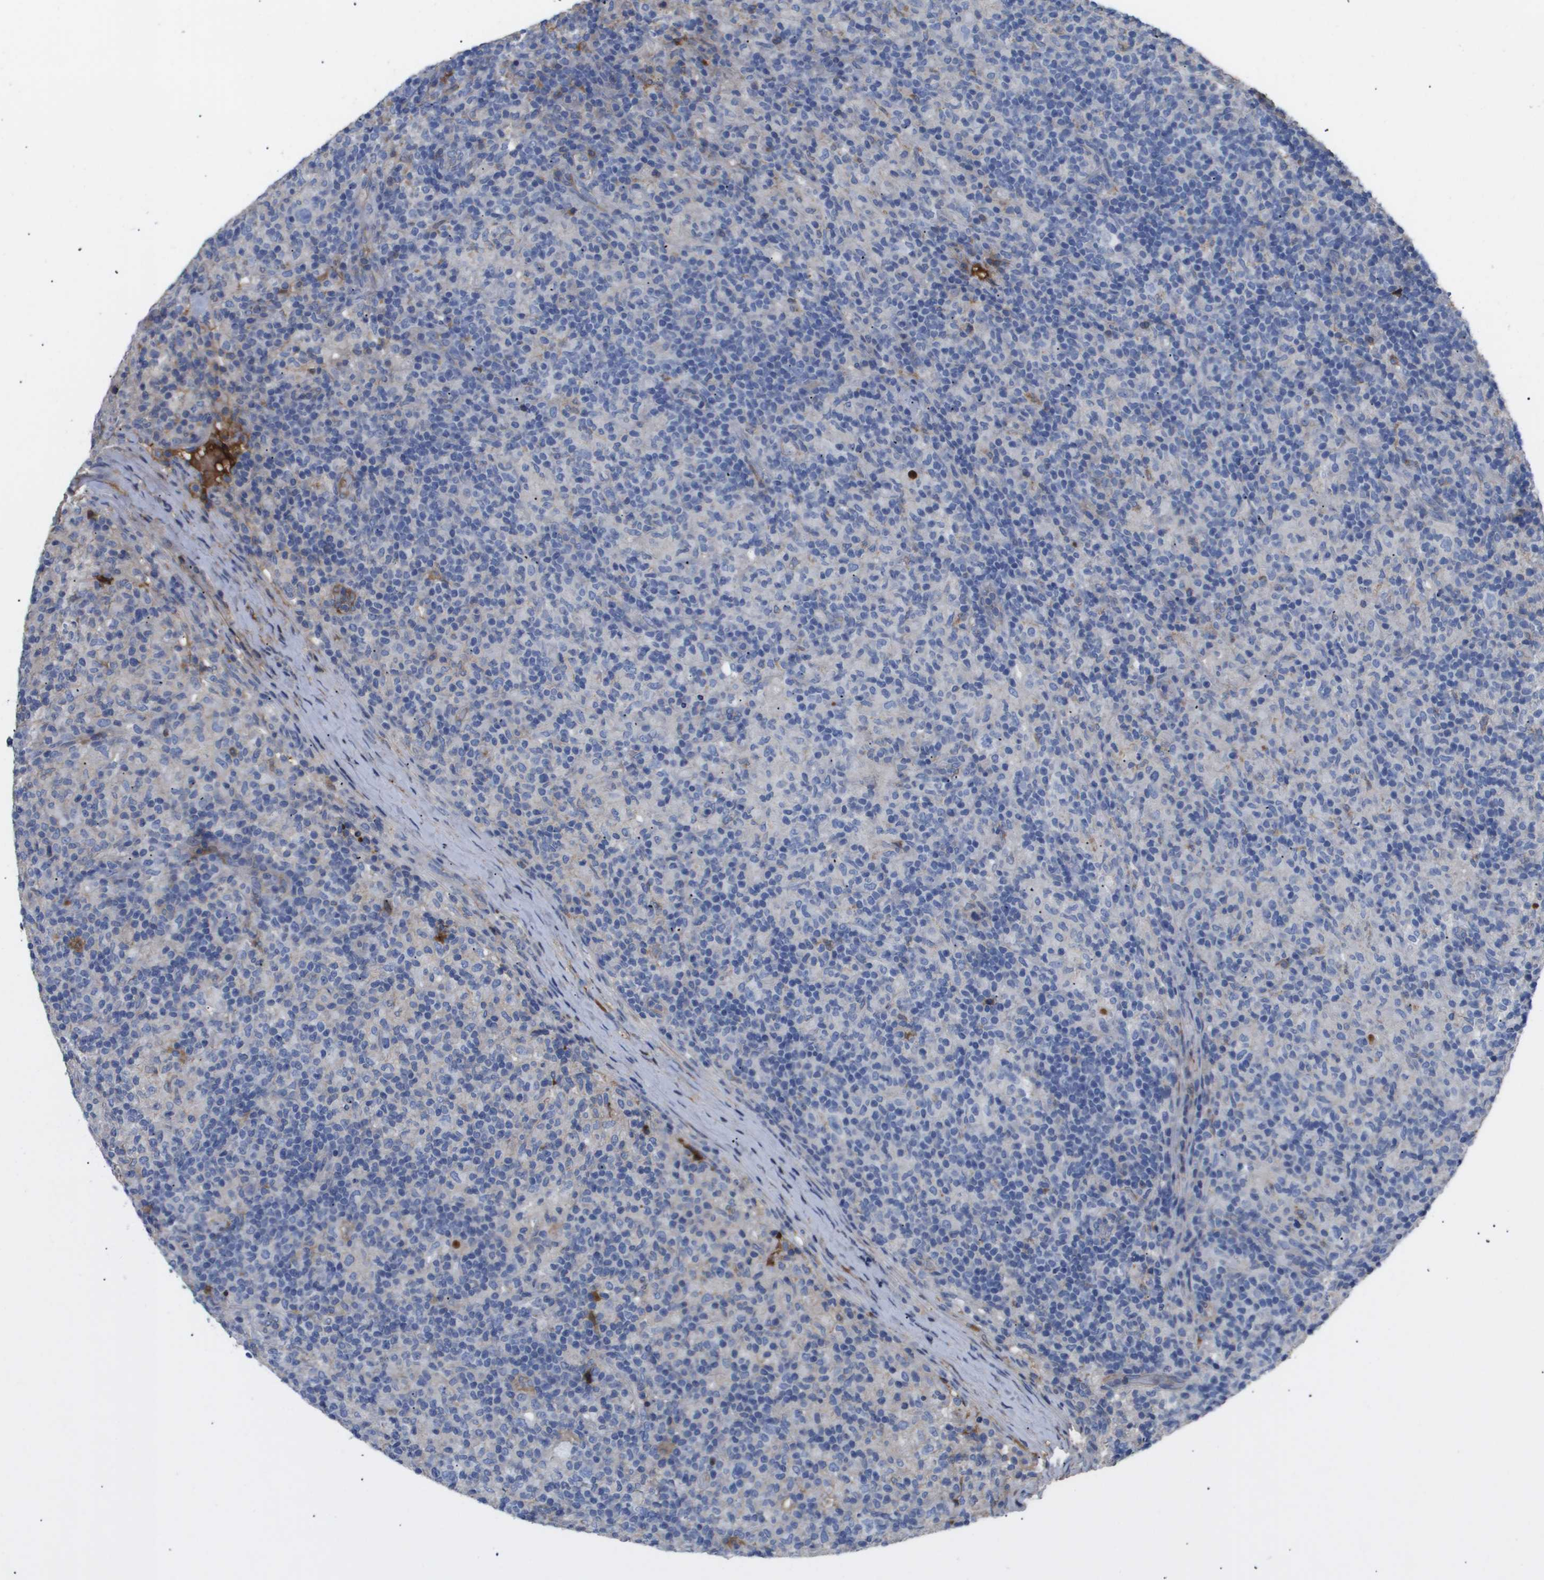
{"staining": {"intensity": "negative", "quantity": "none", "location": "none"}, "tissue": "lymphoma", "cell_type": "Tumor cells", "image_type": "cancer", "snomed": [{"axis": "morphology", "description": "Hodgkin's disease, NOS"}, {"axis": "topography", "description": "Lymph node"}], "caption": "DAB immunohistochemical staining of human lymphoma shows no significant expression in tumor cells.", "gene": "SERPINA6", "patient": {"sex": "male", "age": 70}}